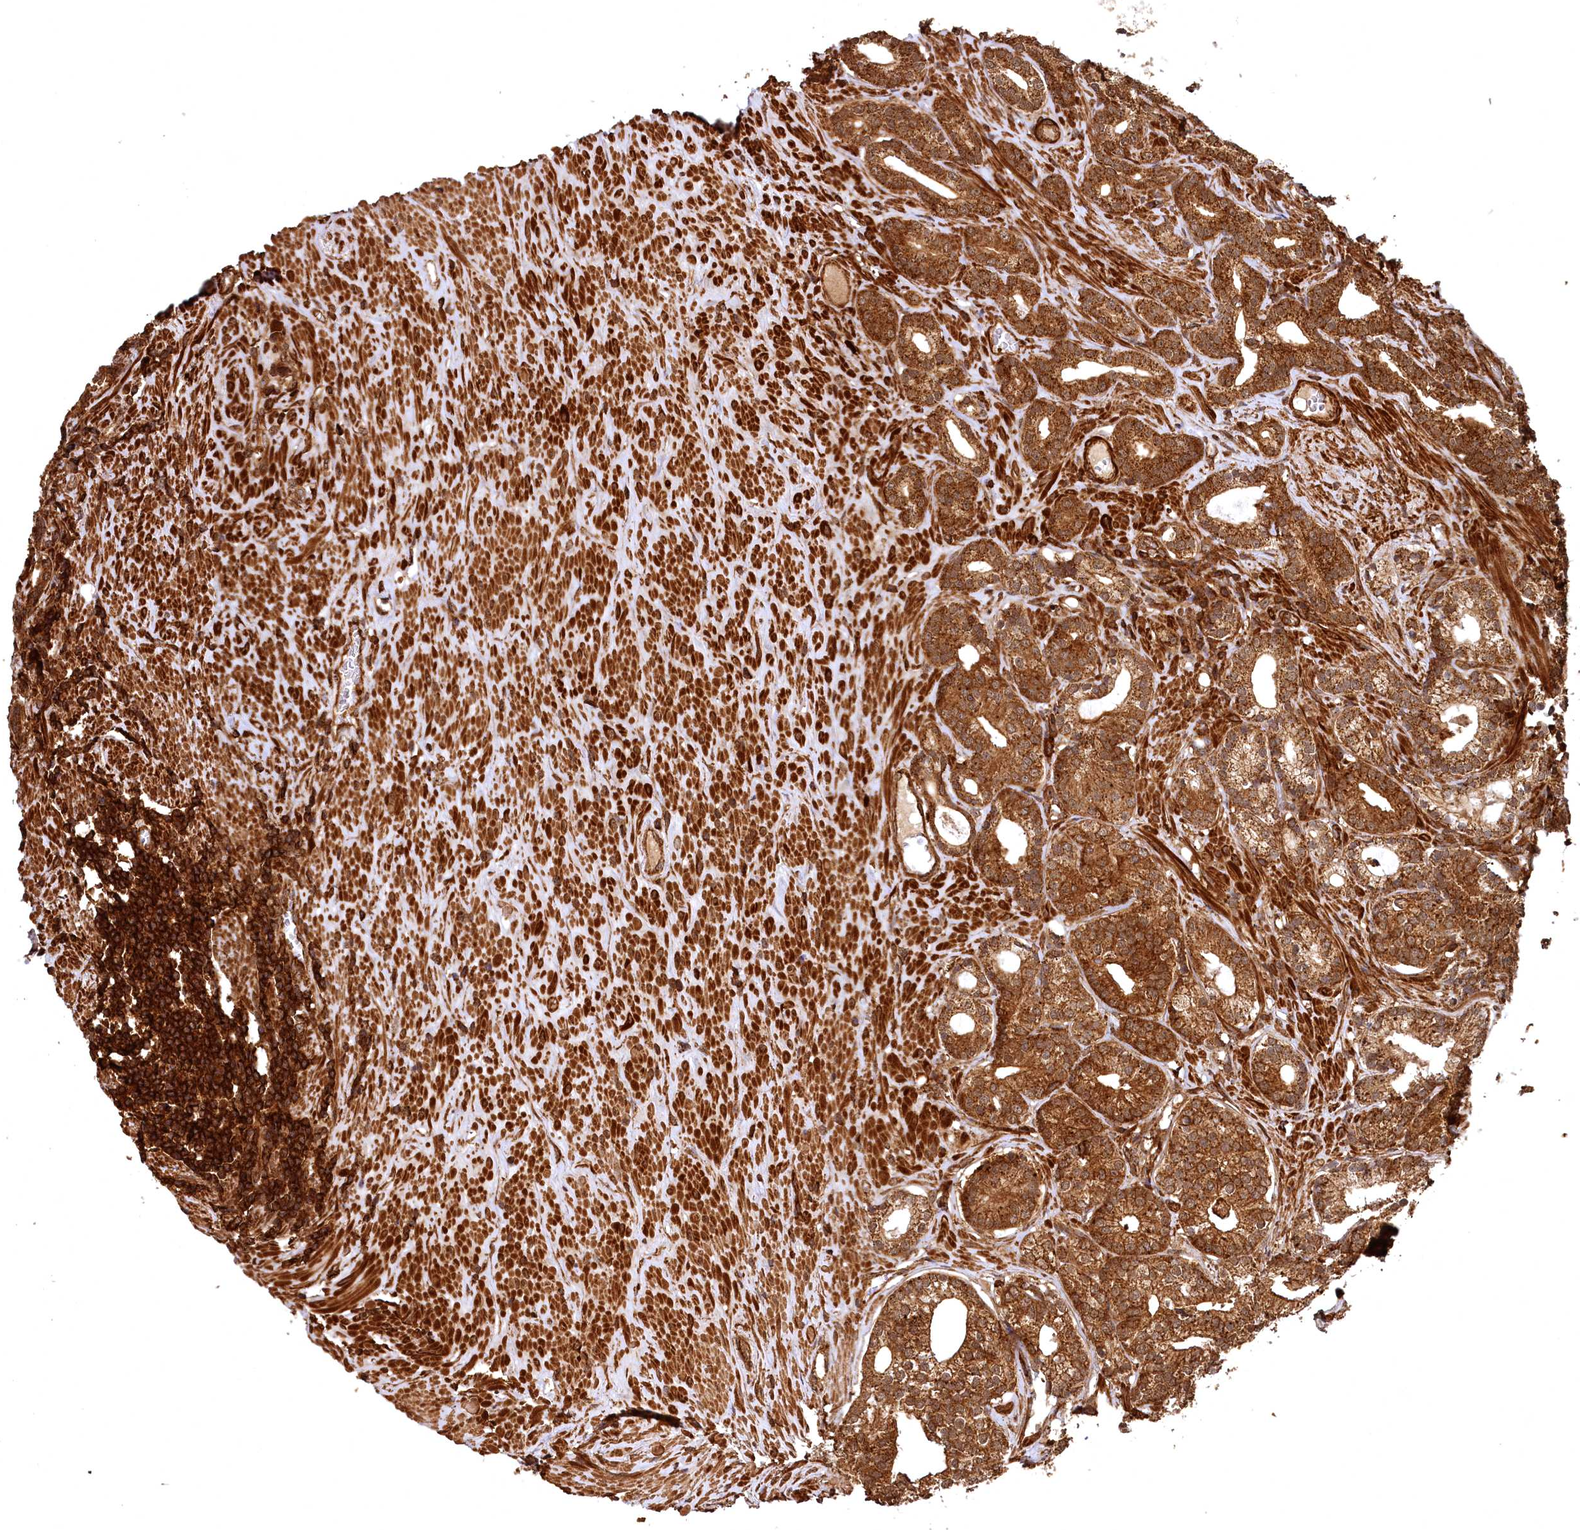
{"staining": {"intensity": "strong", "quantity": ">75%", "location": "cytoplasmic/membranous"}, "tissue": "prostate cancer", "cell_type": "Tumor cells", "image_type": "cancer", "snomed": [{"axis": "morphology", "description": "Adenocarcinoma, Low grade"}, {"axis": "topography", "description": "Prostate"}], "caption": "Approximately >75% of tumor cells in human low-grade adenocarcinoma (prostate) demonstrate strong cytoplasmic/membranous protein expression as visualized by brown immunohistochemical staining.", "gene": "STUB1", "patient": {"sex": "male", "age": 71}}